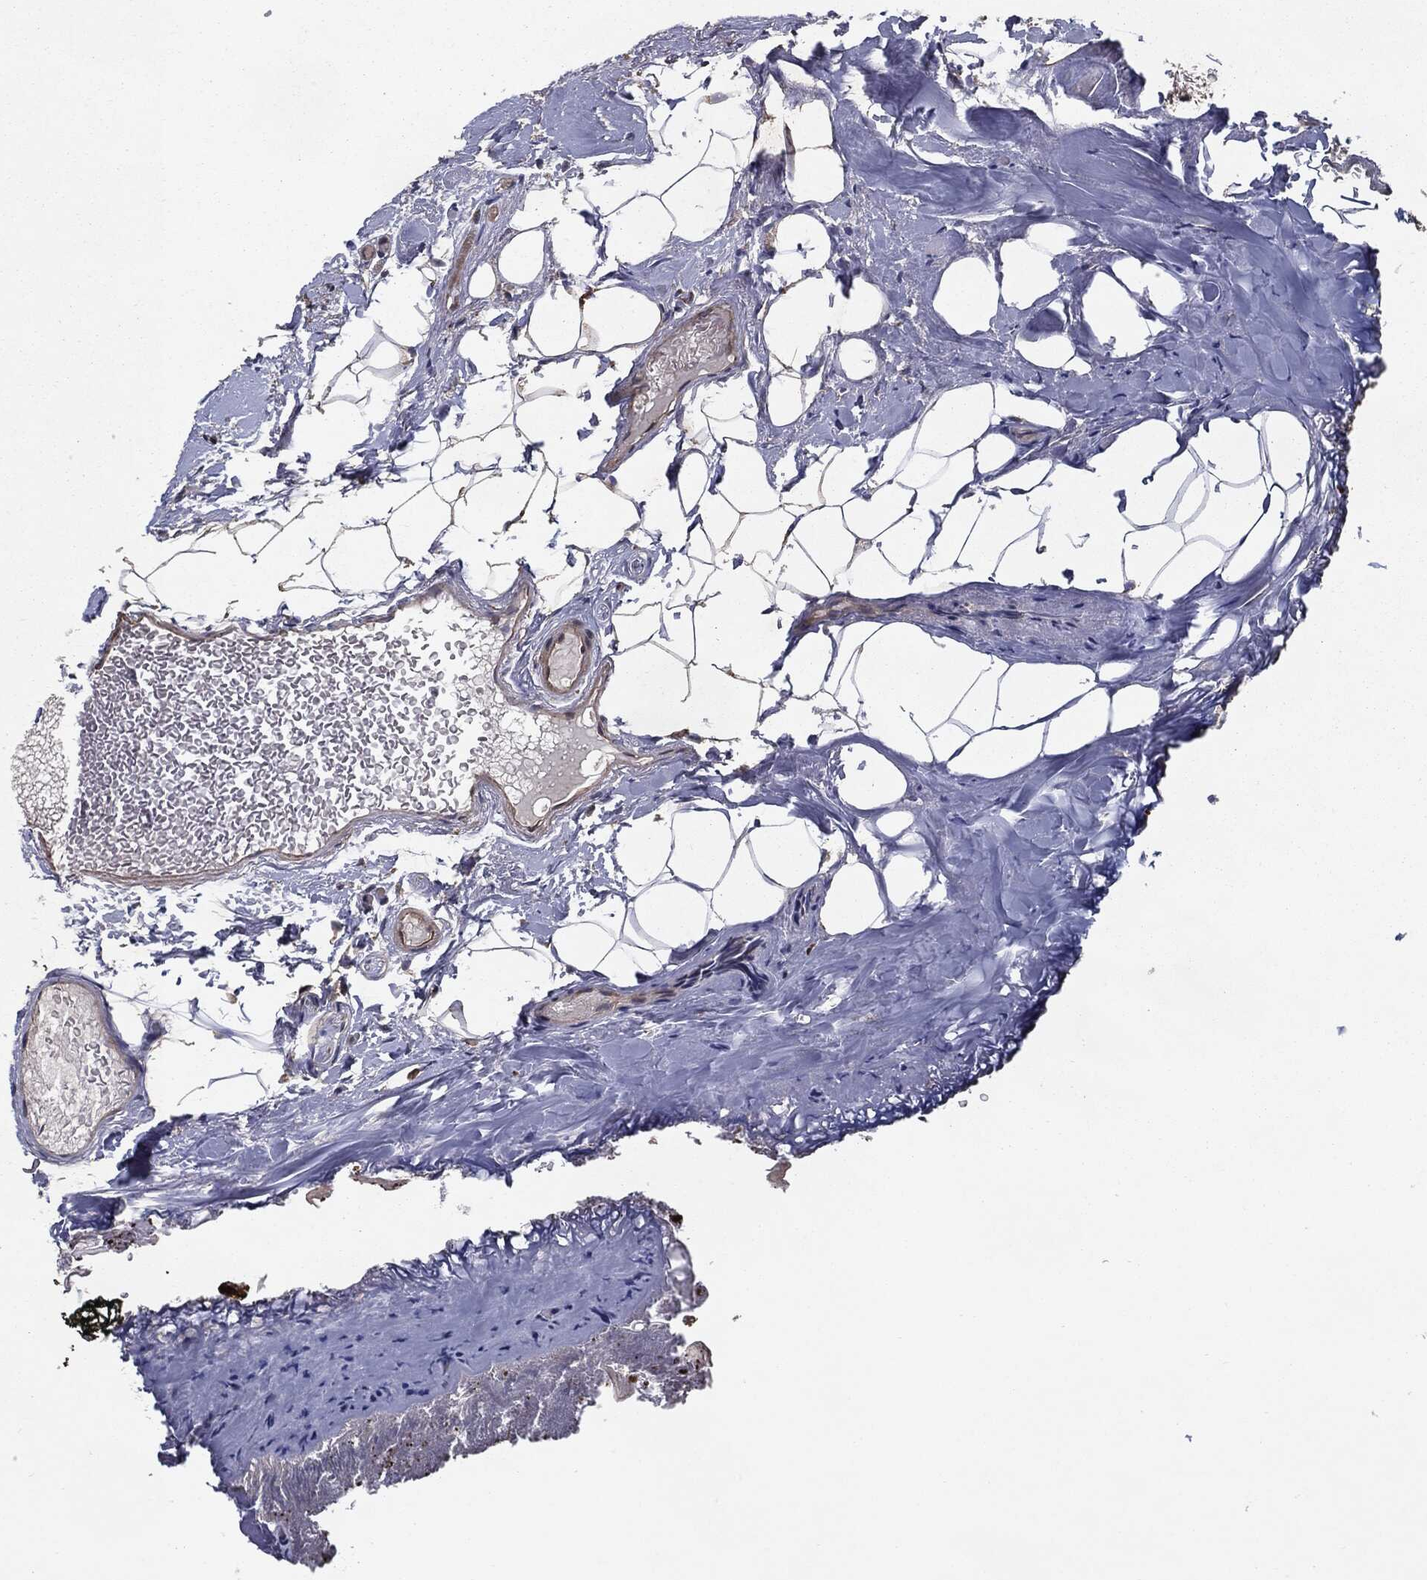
{"staining": {"intensity": "strong", "quantity": "<25%", "location": "nuclear"}, "tissue": "oral mucosa", "cell_type": "Squamous epithelial cells", "image_type": "normal", "snomed": [{"axis": "morphology", "description": "Normal tissue, NOS"}, {"axis": "topography", "description": "Oral tissue"}, {"axis": "topography", "description": "Tounge, NOS"}], "caption": "Squamous epithelial cells reveal strong nuclear expression in approximately <25% of cells in normal oral mucosa.", "gene": "HDAC5", "patient": {"sex": "female", "age": 86}}